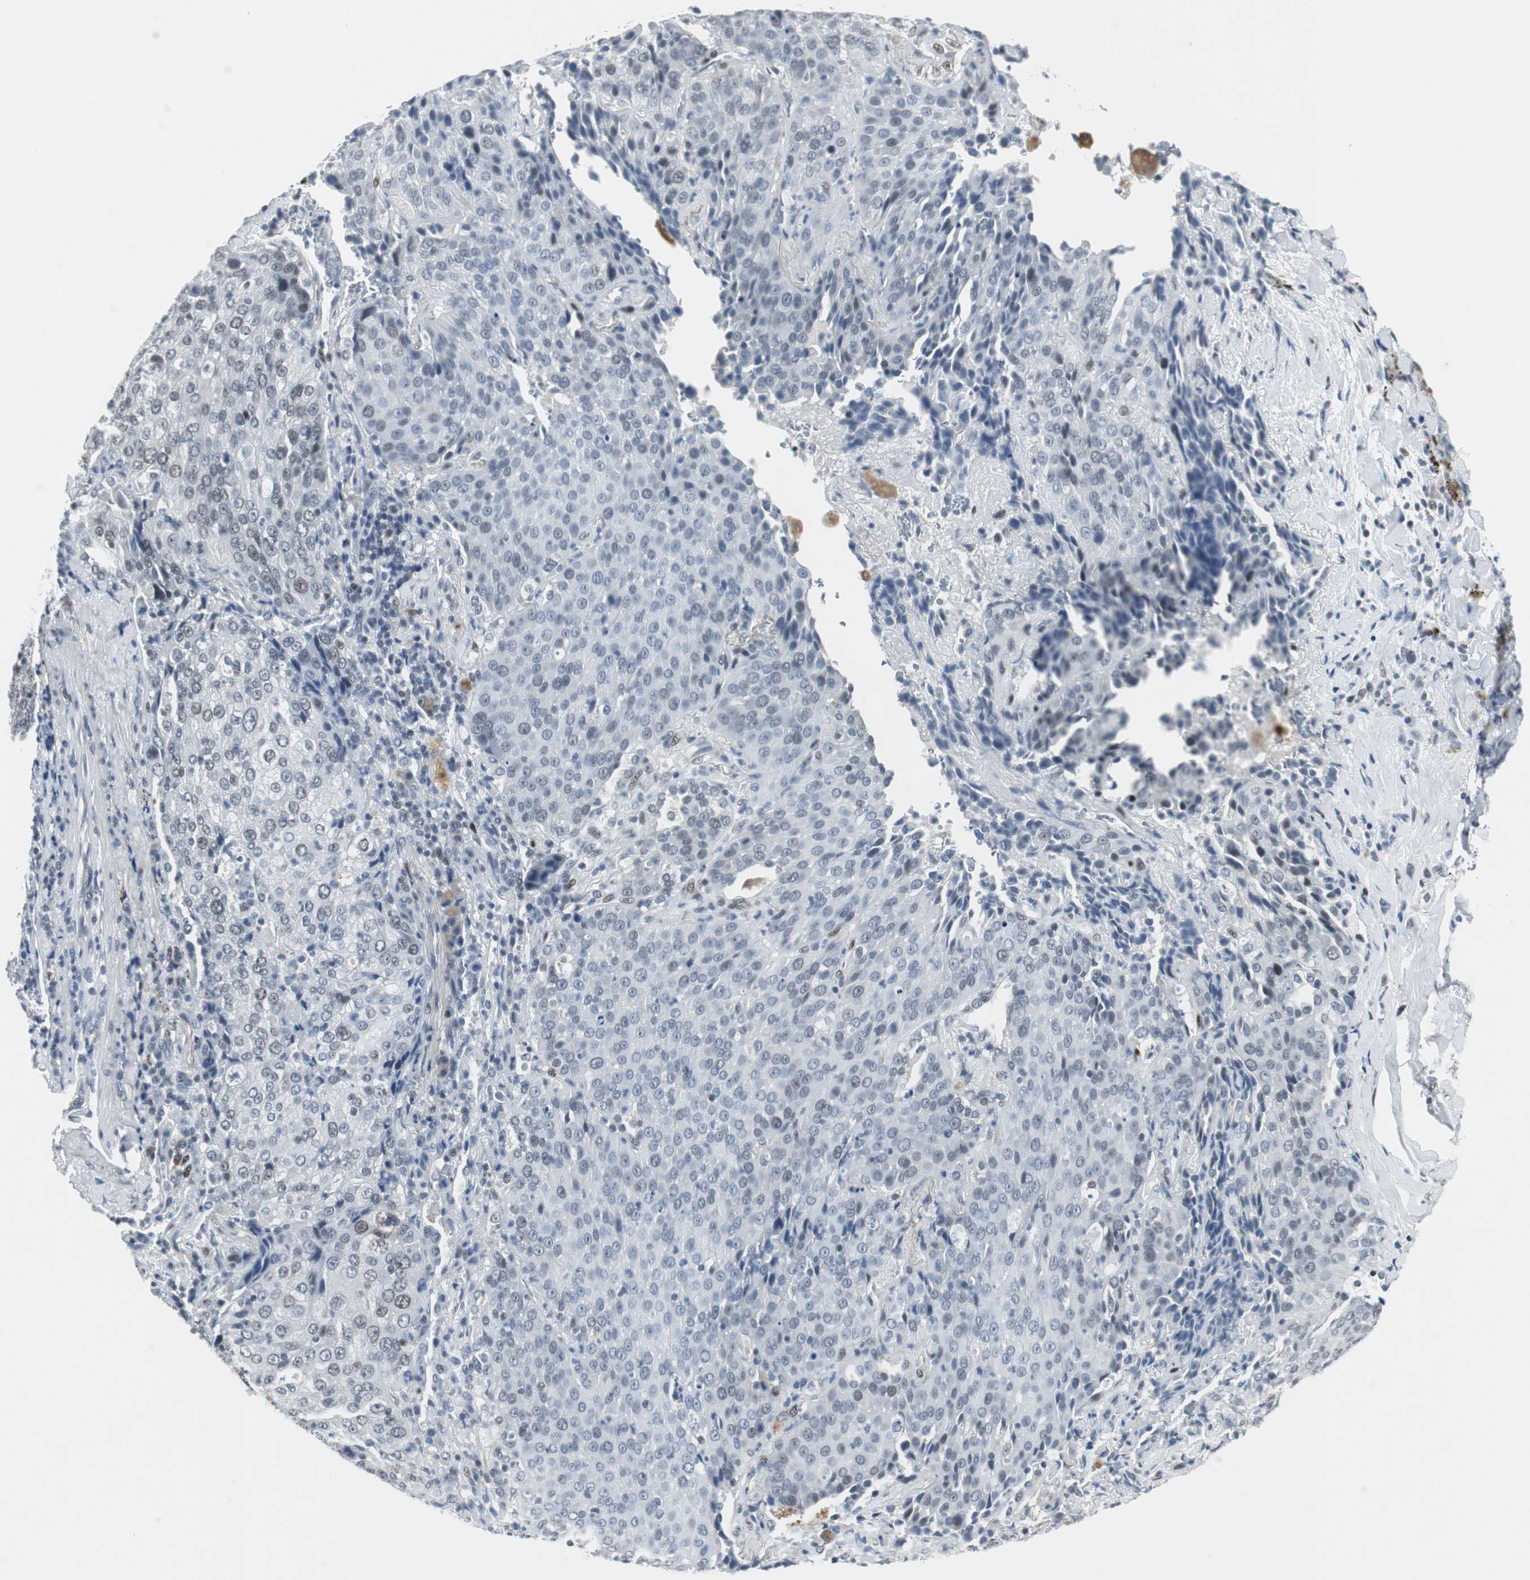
{"staining": {"intensity": "weak", "quantity": "<25%", "location": "nuclear"}, "tissue": "lung cancer", "cell_type": "Tumor cells", "image_type": "cancer", "snomed": [{"axis": "morphology", "description": "Squamous cell carcinoma, NOS"}, {"axis": "topography", "description": "Lung"}], "caption": "High power microscopy image of an IHC histopathology image of squamous cell carcinoma (lung), revealing no significant expression in tumor cells. (Brightfield microscopy of DAB (3,3'-diaminobenzidine) immunohistochemistry at high magnification).", "gene": "ELK1", "patient": {"sex": "male", "age": 54}}